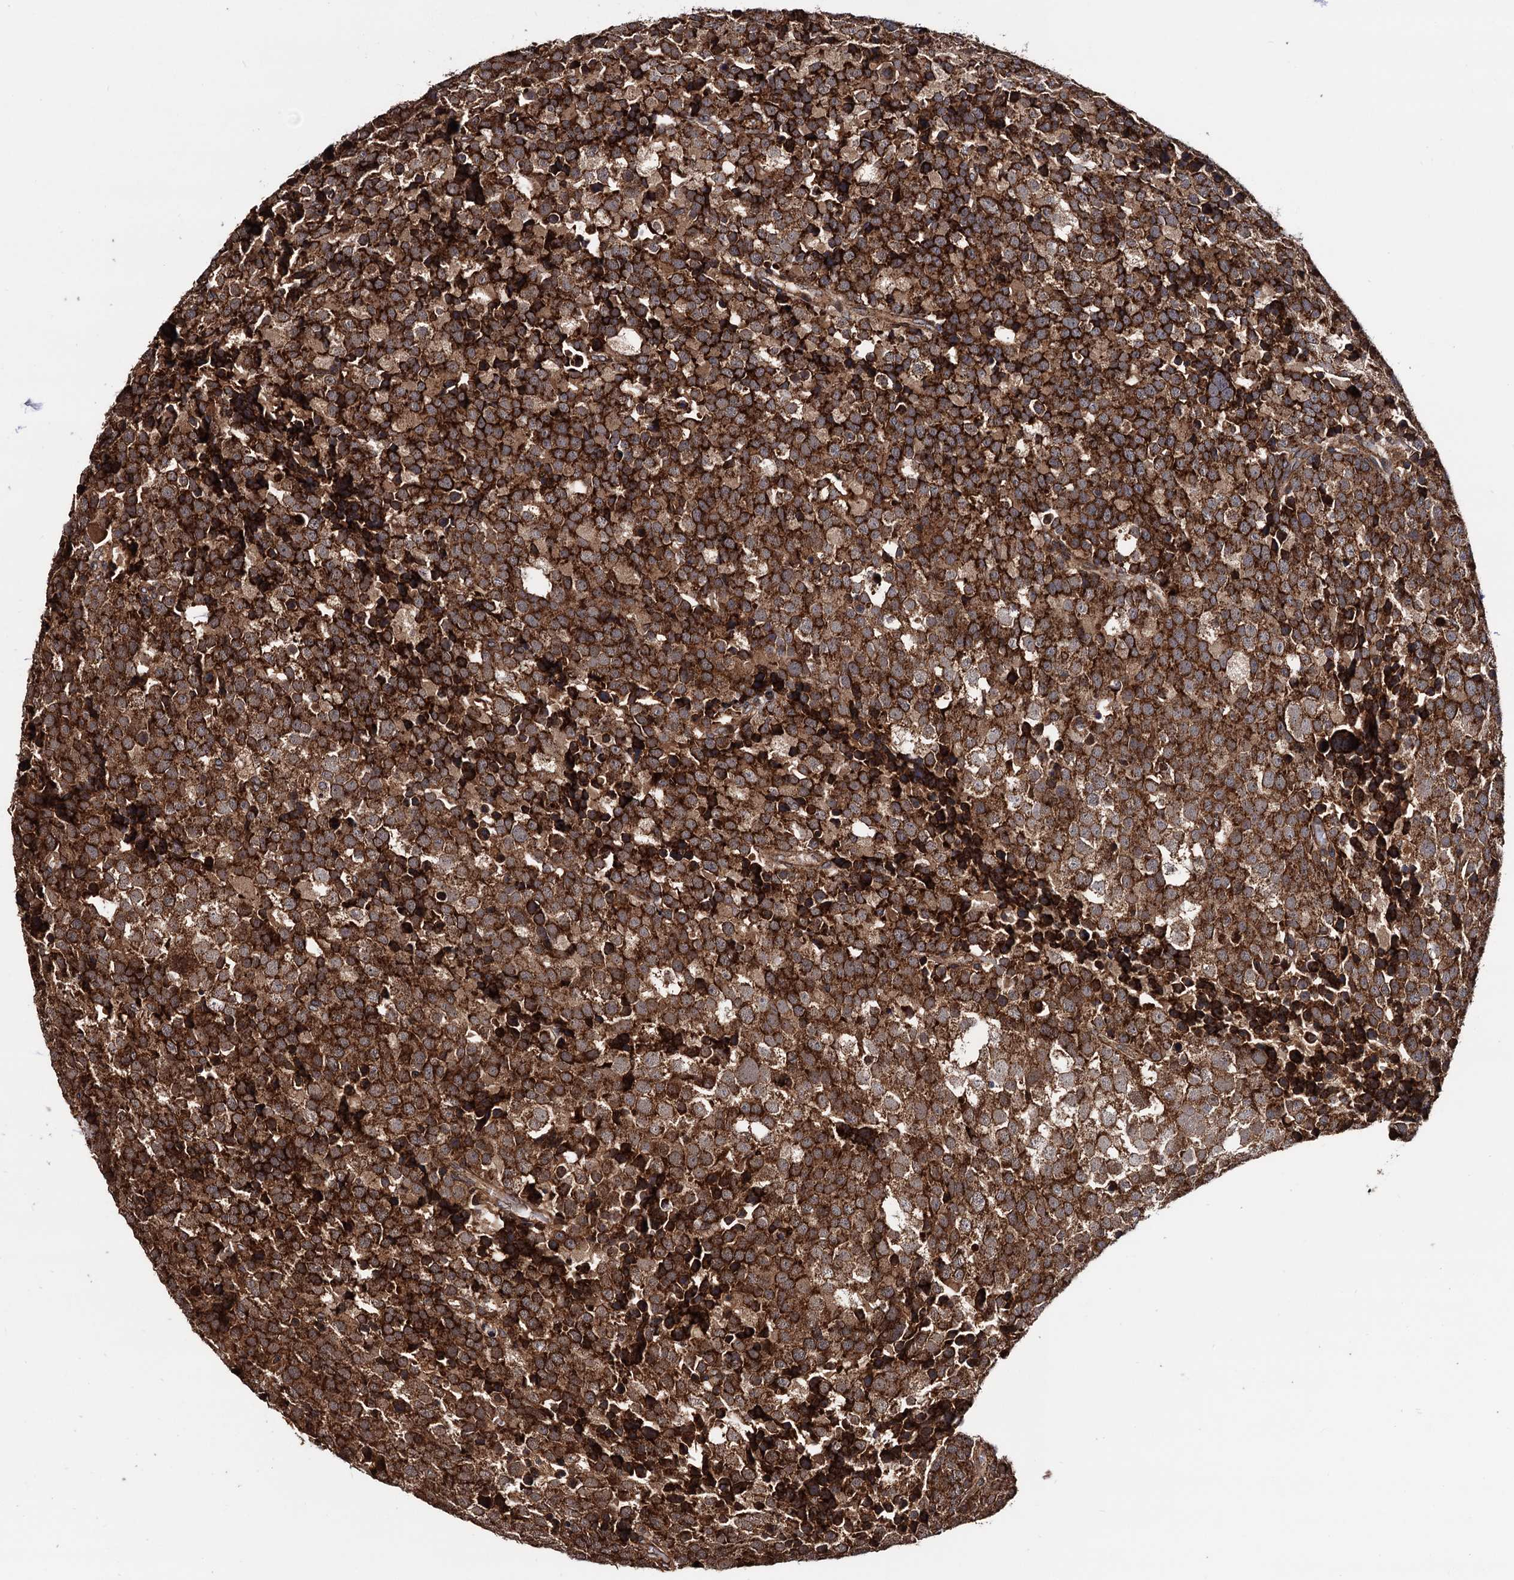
{"staining": {"intensity": "strong", "quantity": ">75%", "location": "cytoplasmic/membranous"}, "tissue": "testis cancer", "cell_type": "Tumor cells", "image_type": "cancer", "snomed": [{"axis": "morphology", "description": "Seminoma, NOS"}, {"axis": "topography", "description": "Testis"}], "caption": "This photomicrograph demonstrates seminoma (testis) stained with immunohistochemistry to label a protein in brown. The cytoplasmic/membranous of tumor cells show strong positivity for the protein. Nuclei are counter-stained blue.", "gene": "MRPL42", "patient": {"sex": "male", "age": 71}}